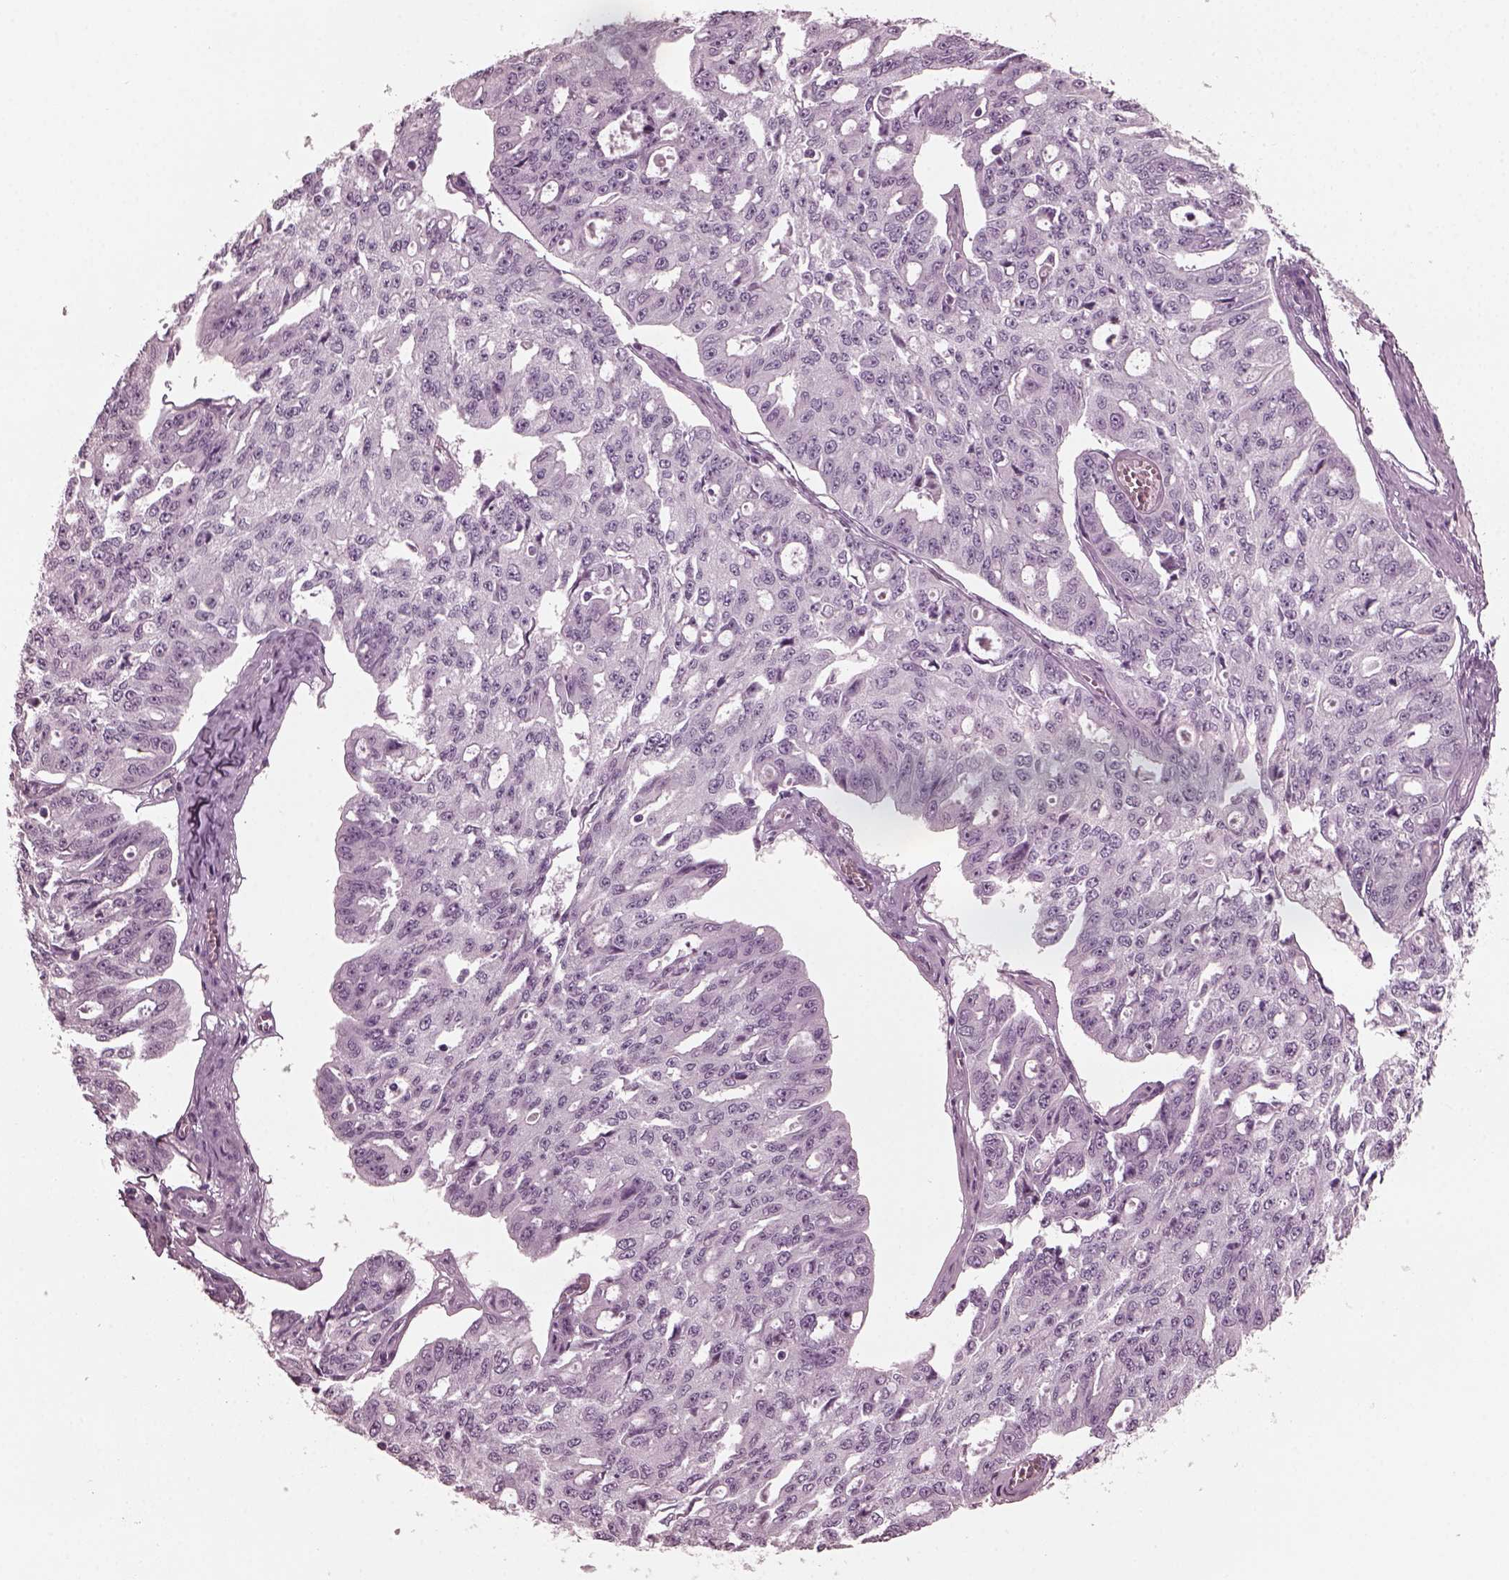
{"staining": {"intensity": "negative", "quantity": "none", "location": "none"}, "tissue": "ovarian cancer", "cell_type": "Tumor cells", "image_type": "cancer", "snomed": [{"axis": "morphology", "description": "Carcinoma, endometroid"}, {"axis": "topography", "description": "Ovary"}], "caption": "A micrograph of ovarian cancer (endometroid carcinoma) stained for a protein demonstrates no brown staining in tumor cells. (Immunohistochemistry, brightfield microscopy, high magnification).", "gene": "GRM6", "patient": {"sex": "female", "age": 65}}